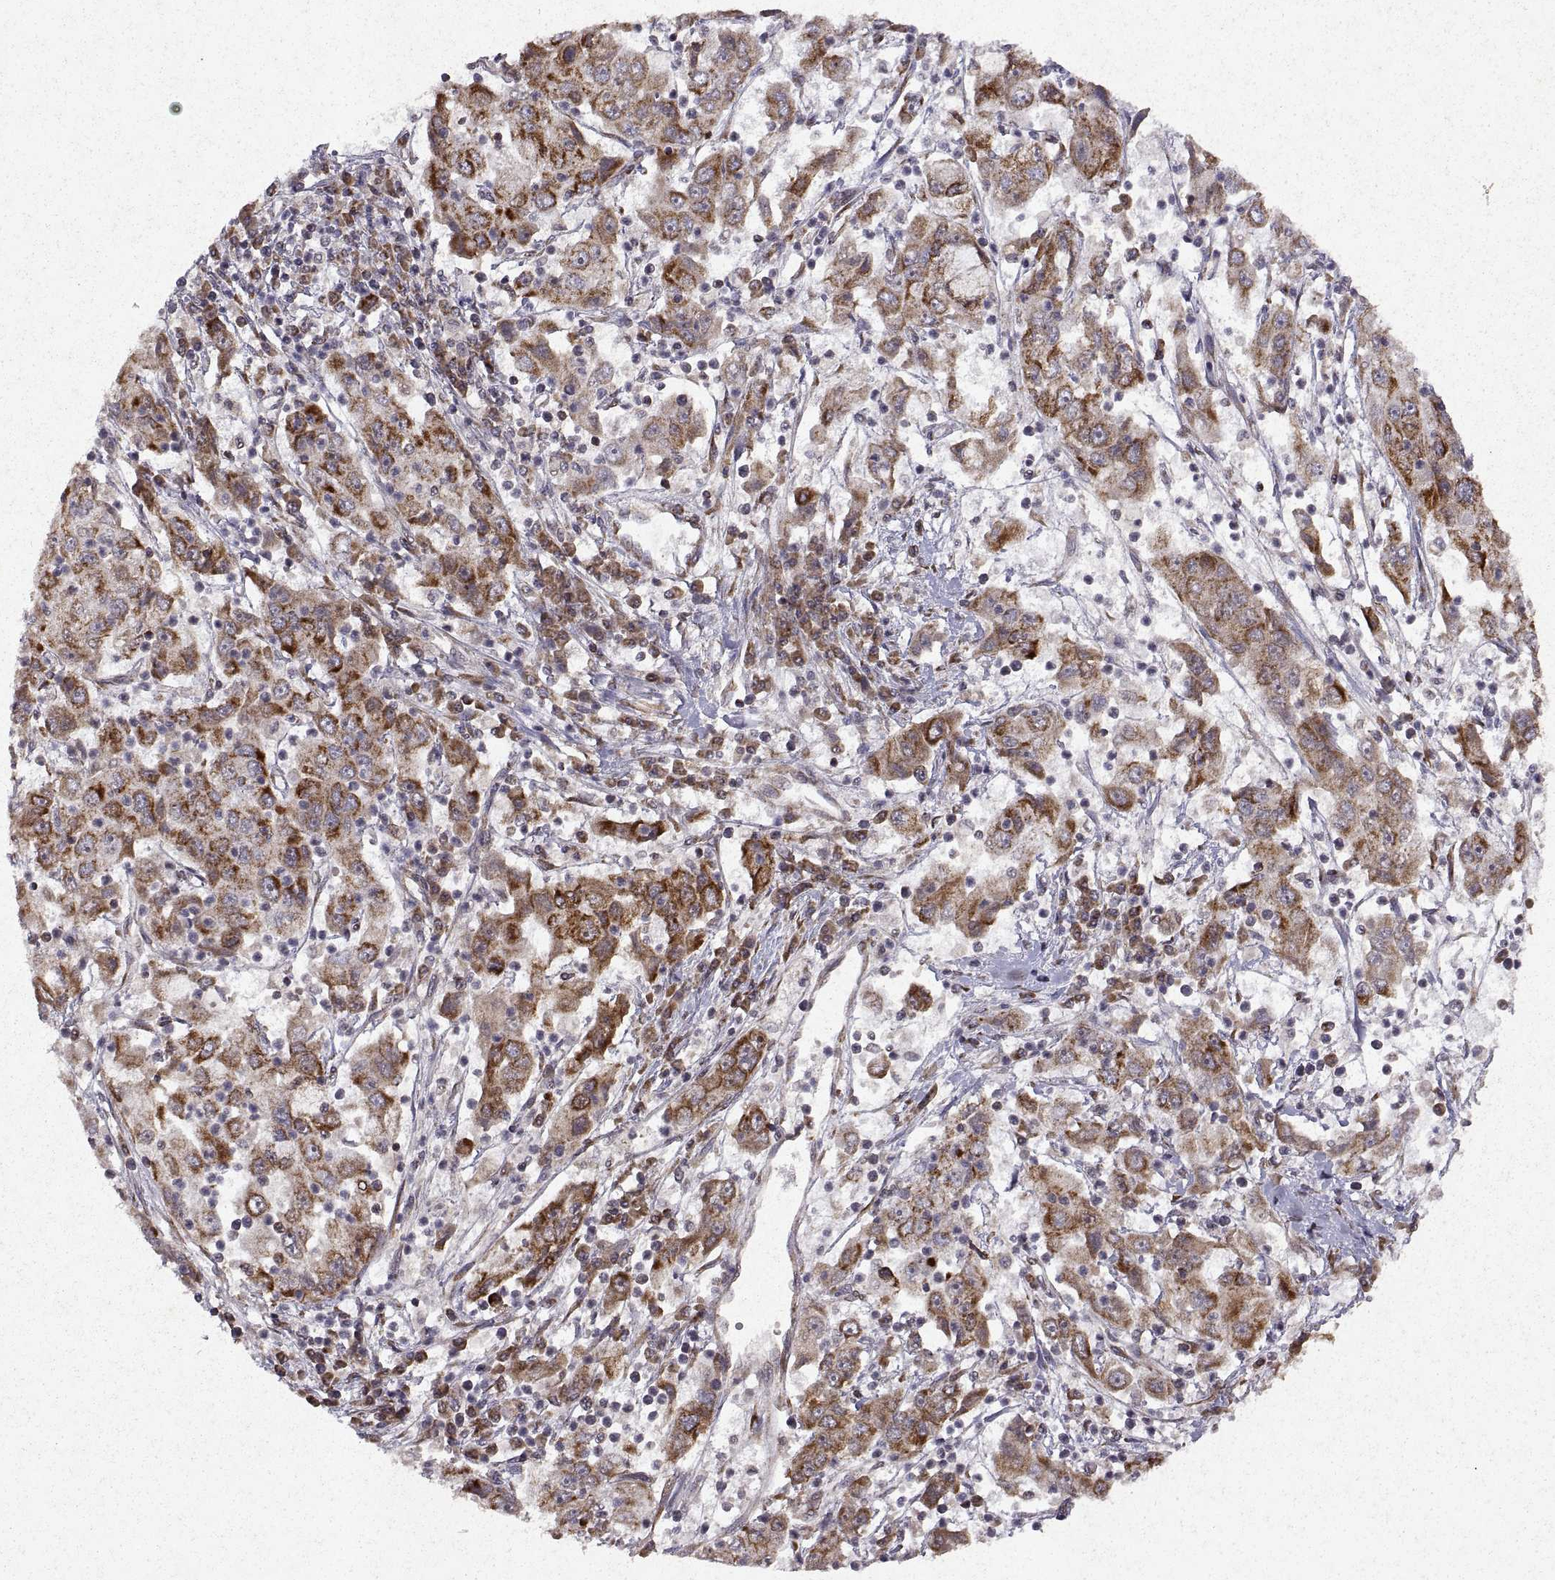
{"staining": {"intensity": "moderate", "quantity": "25%-75%", "location": "cytoplasmic/membranous"}, "tissue": "cervical cancer", "cell_type": "Tumor cells", "image_type": "cancer", "snomed": [{"axis": "morphology", "description": "Squamous cell carcinoma, NOS"}, {"axis": "topography", "description": "Cervix"}], "caption": "This micrograph displays IHC staining of human cervical squamous cell carcinoma, with medium moderate cytoplasmic/membranous staining in about 25%-75% of tumor cells.", "gene": "MANBAL", "patient": {"sex": "female", "age": 36}}